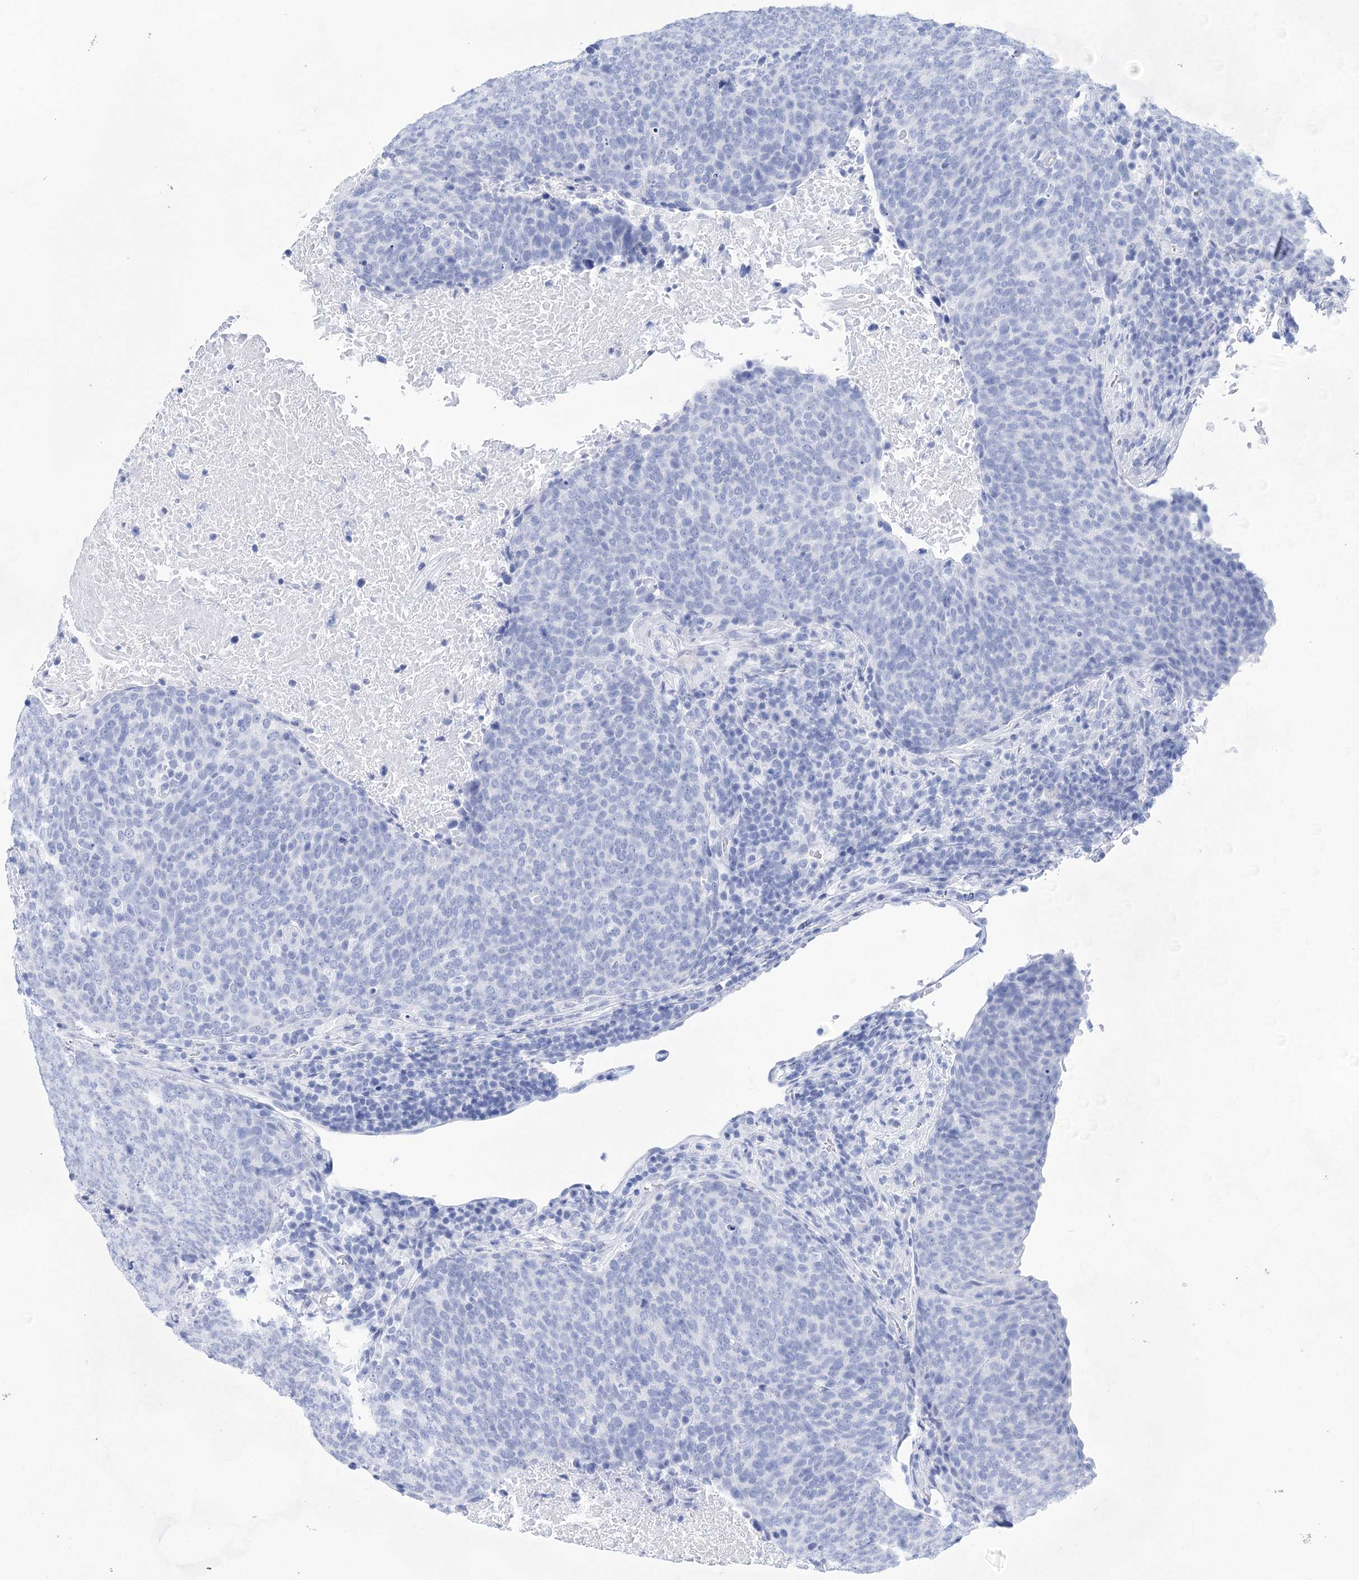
{"staining": {"intensity": "negative", "quantity": "none", "location": "none"}, "tissue": "head and neck cancer", "cell_type": "Tumor cells", "image_type": "cancer", "snomed": [{"axis": "morphology", "description": "Squamous cell carcinoma, NOS"}, {"axis": "morphology", "description": "Squamous cell carcinoma, metastatic, NOS"}, {"axis": "topography", "description": "Lymph node"}, {"axis": "topography", "description": "Head-Neck"}], "caption": "High power microscopy image of an immunohistochemistry (IHC) micrograph of metastatic squamous cell carcinoma (head and neck), revealing no significant expression in tumor cells.", "gene": "LALBA", "patient": {"sex": "male", "age": 62}}